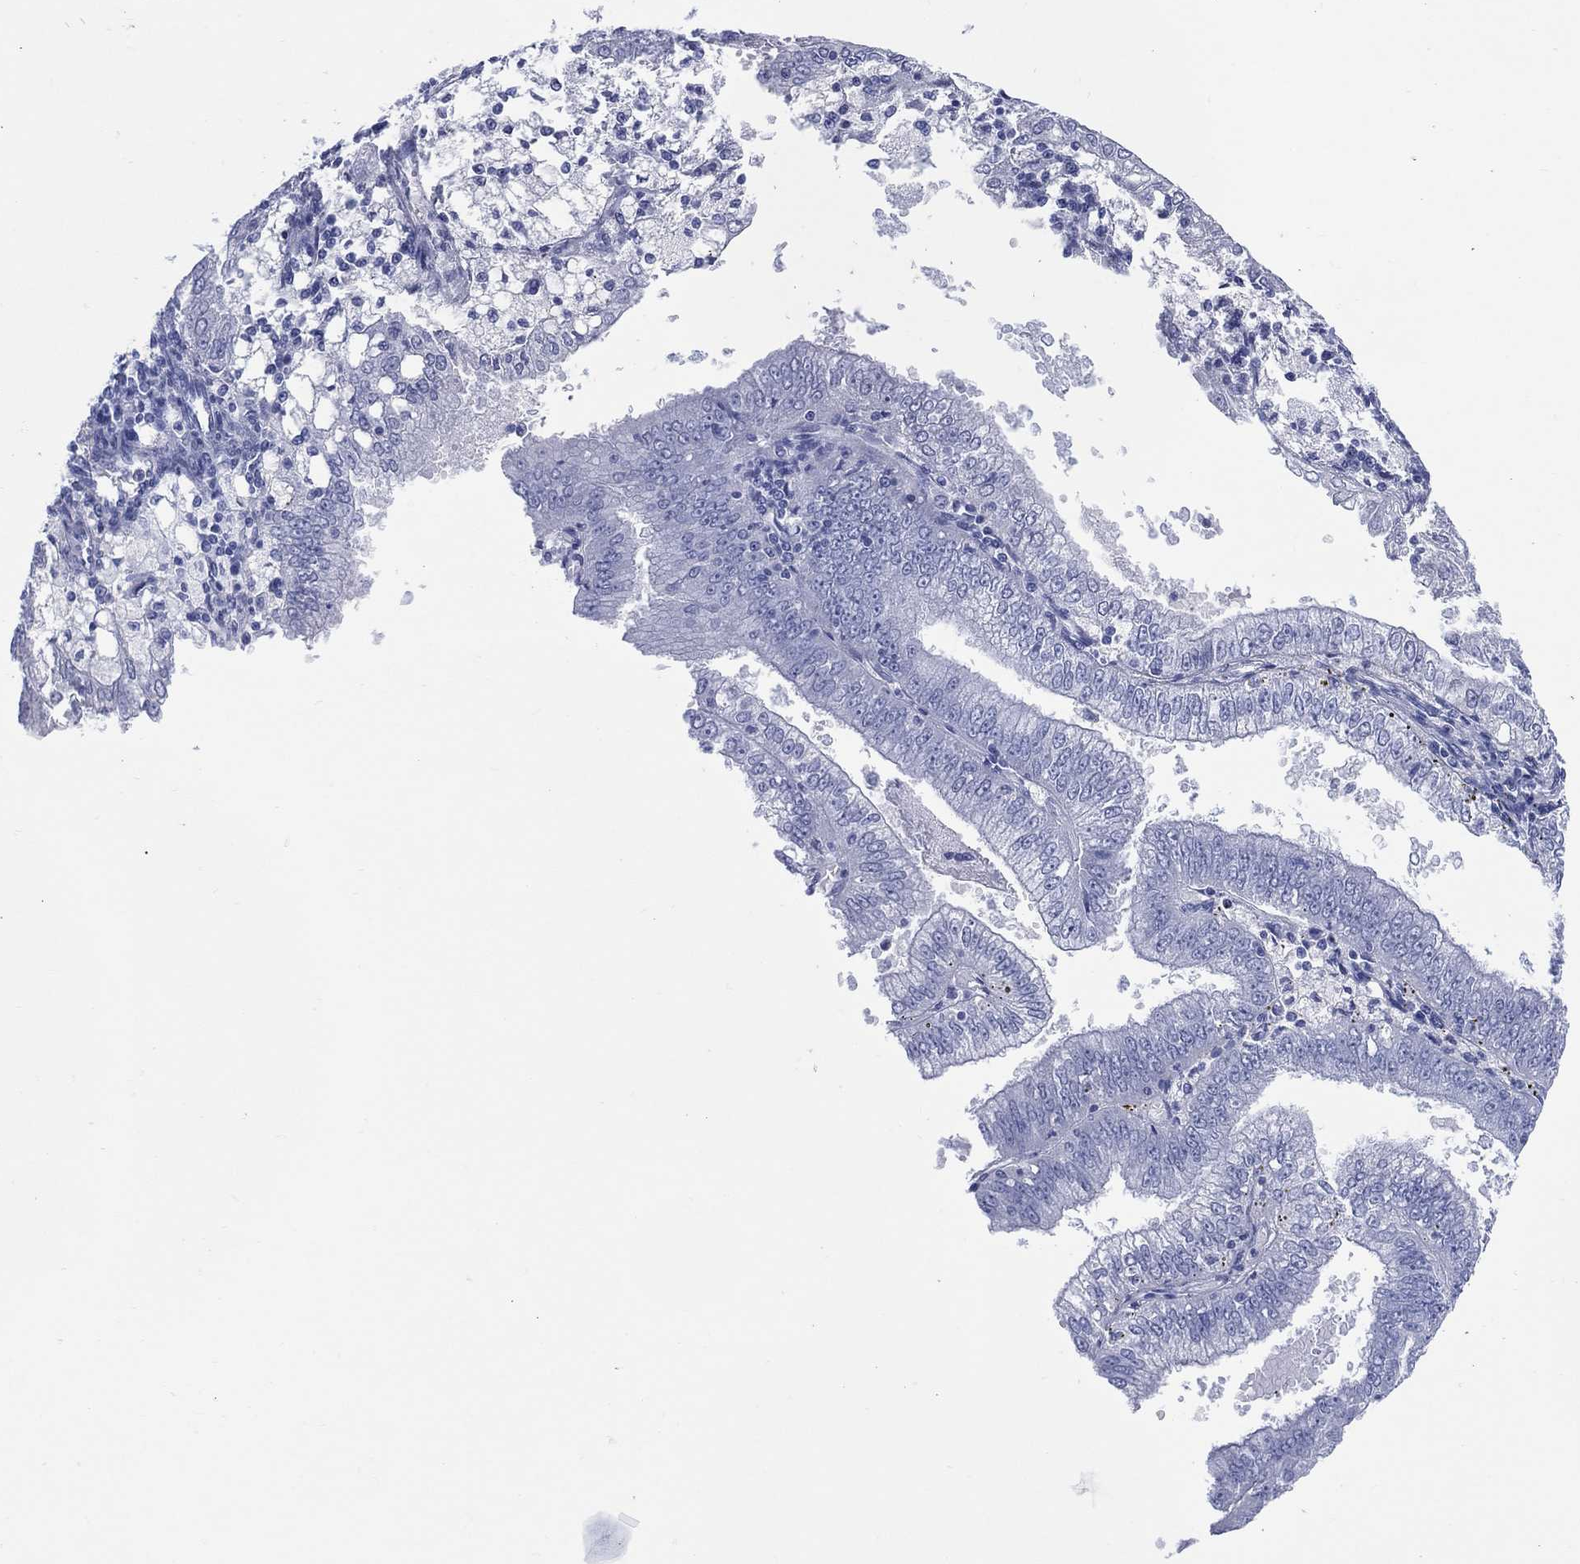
{"staining": {"intensity": "negative", "quantity": "none", "location": "none"}, "tissue": "endometrial cancer", "cell_type": "Tumor cells", "image_type": "cancer", "snomed": [{"axis": "morphology", "description": "Adenocarcinoma, NOS"}, {"axis": "topography", "description": "Endometrium"}], "caption": "Histopathology image shows no protein staining in tumor cells of endometrial cancer tissue.", "gene": "LRRD1", "patient": {"sex": "female", "age": 66}}